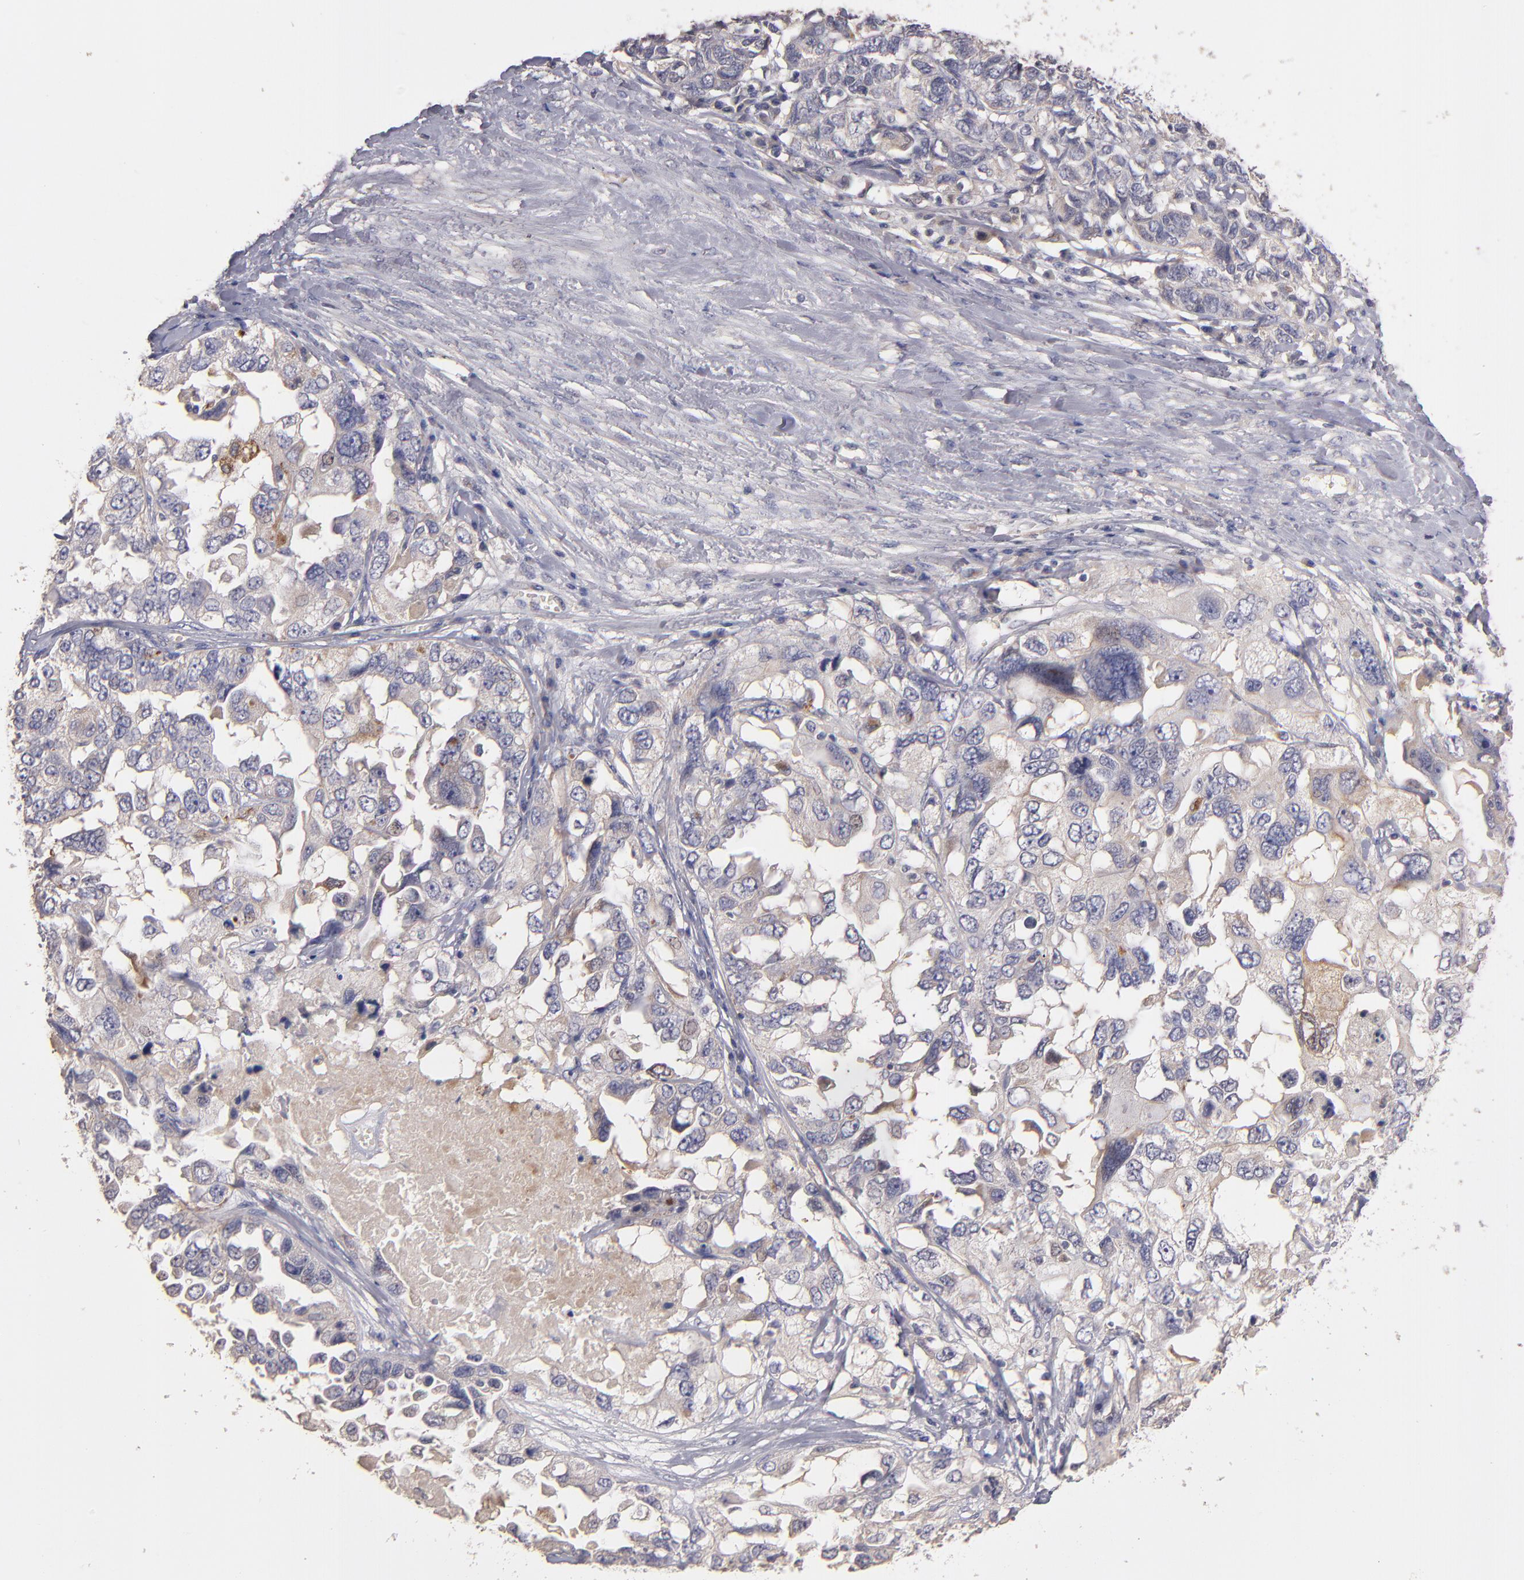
{"staining": {"intensity": "weak", "quantity": "<25%", "location": "cytoplasmic/membranous"}, "tissue": "ovarian cancer", "cell_type": "Tumor cells", "image_type": "cancer", "snomed": [{"axis": "morphology", "description": "Cystadenocarcinoma, serous, NOS"}, {"axis": "topography", "description": "Ovary"}], "caption": "An immunohistochemistry (IHC) image of ovarian cancer is shown. There is no staining in tumor cells of ovarian cancer.", "gene": "MAGEE1", "patient": {"sex": "female", "age": 82}}